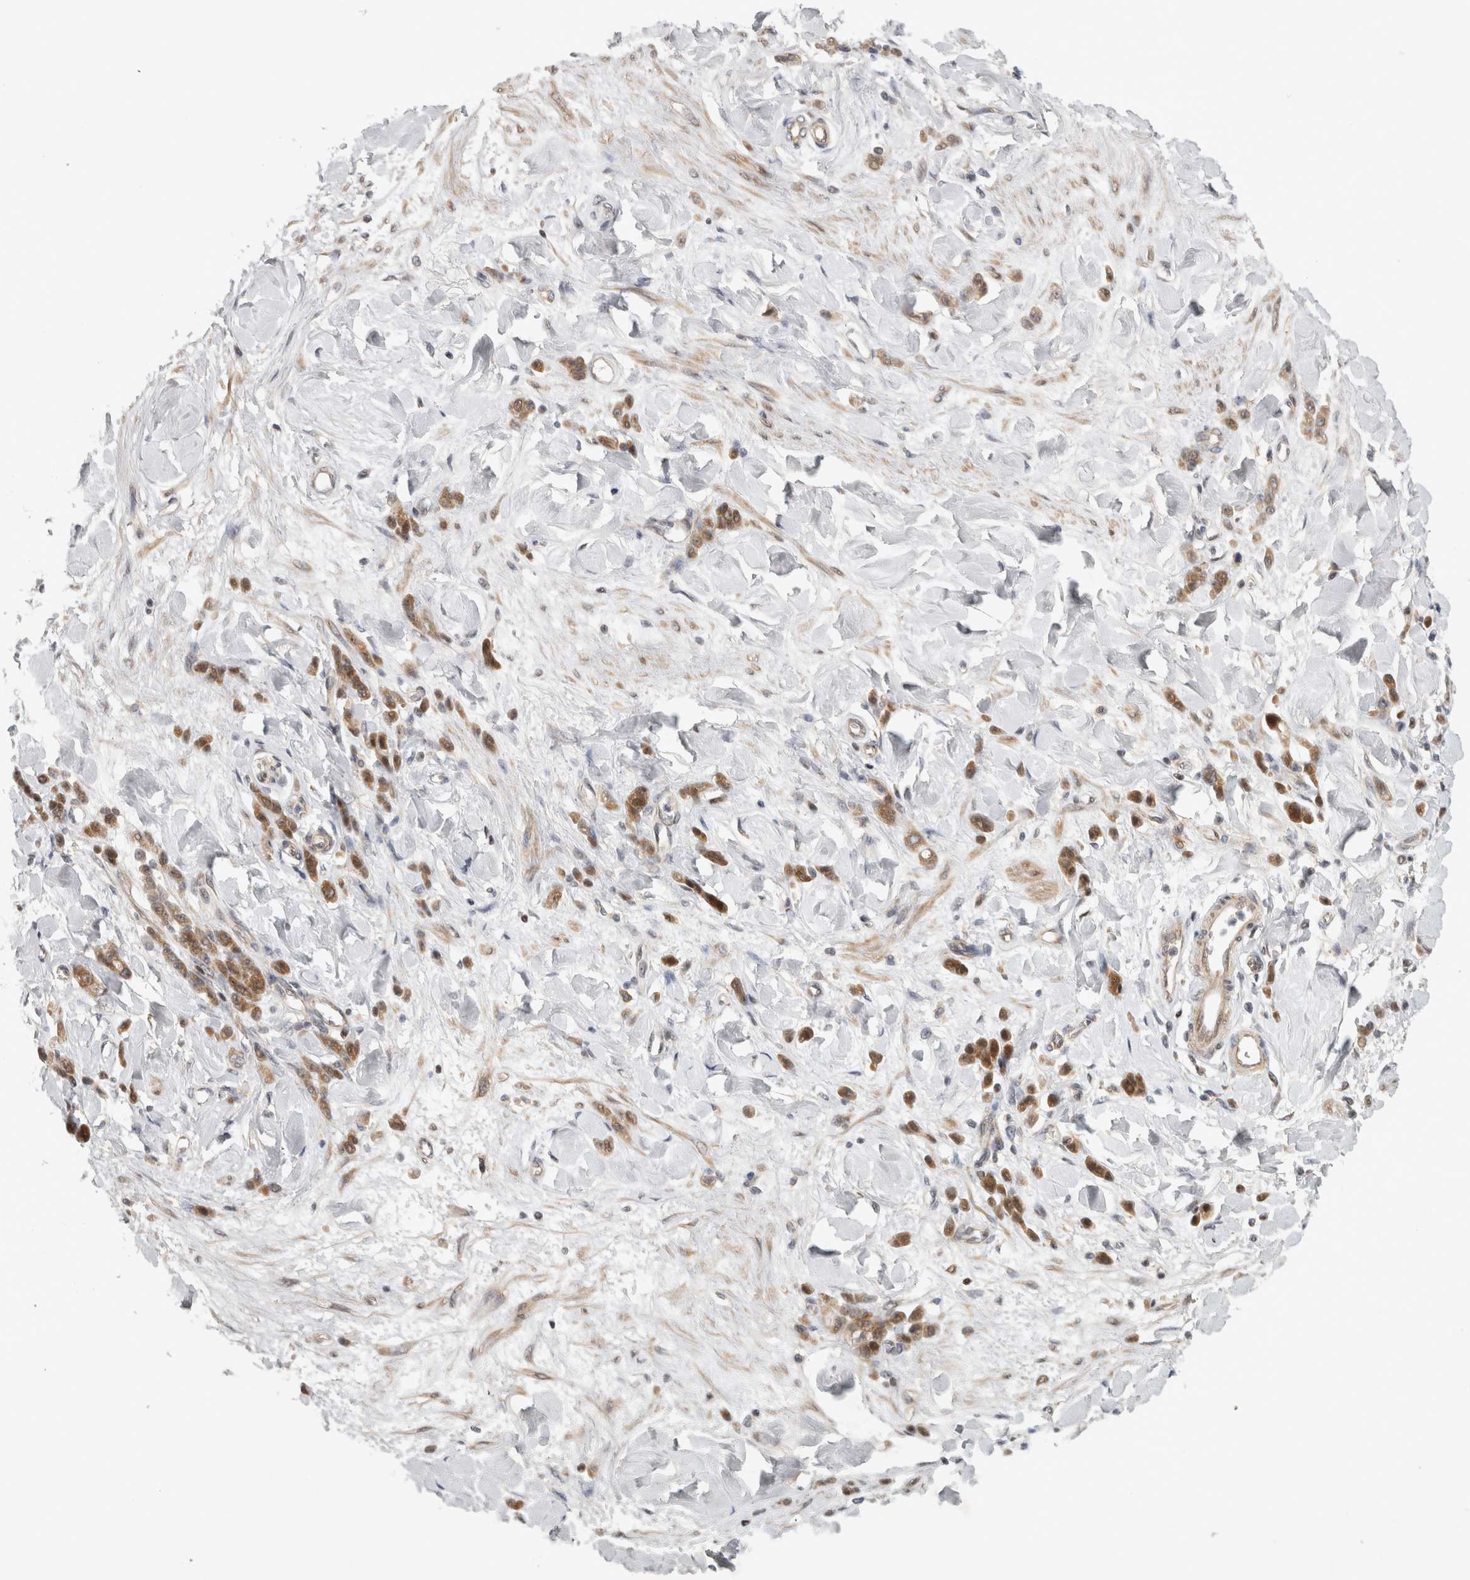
{"staining": {"intensity": "moderate", "quantity": ">75%", "location": "cytoplasmic/membranous"}, "tissue": "stomach cancer", "cell_type": "Tumor cells", "image_type": "cancer", "snomed": [{"axis": "morphology", "description": "Normal tissue, NOS"}, {"axis": "morphology", "description": "Adenocarcinoma, NOS"}, {"axis": "topography", "description": "Stomach"}], "caption": "Immunohistochemical staining of stomach cancer (adenocarcinoma) shows medium levels of moderate cytoplasmic/membranous protein expression in about >75% of tumor cells.", "gene": "KDM8", "patient": {"sex": "male", "age": 82}}